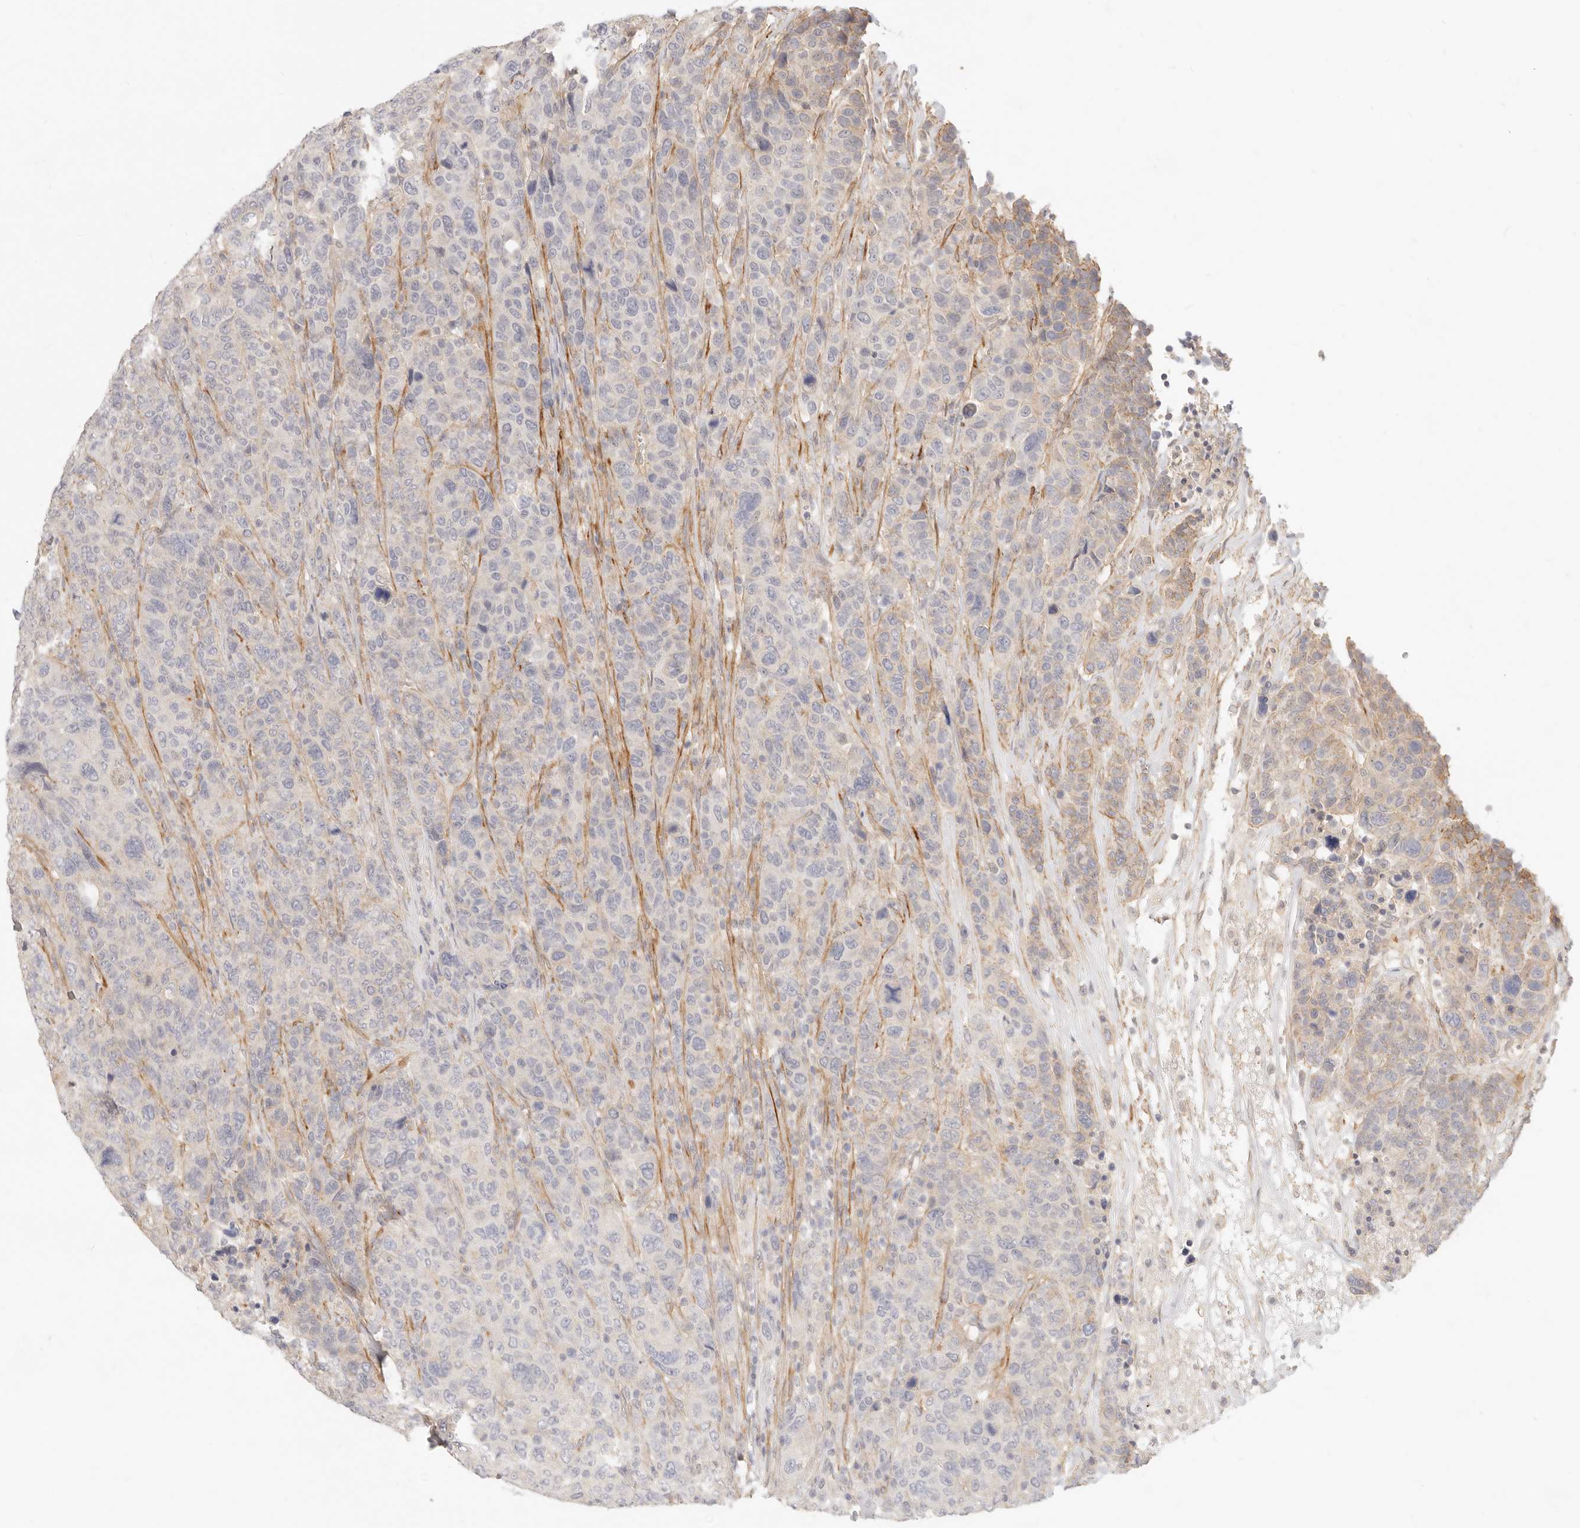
{"staining": {"intensity": "weak", "quantity": "<25%", "location": "cytoplasmic/membranous"}, "tissue": "breast cancer", "cell_type": "Tumor cells", "image_type": "cancer", "snomed": [{"axis": "morphology", "description": "Duct carcinoma"}, {"axis": "topography", "description": "Breast"}], "caption": "Immunohistochemical staining of breast cancer exhibits no significant expression in tumor cells. (DAB (3,3'-diaminobenzidine) immunohistochemistry (IHC), high magnification).", "gene": "UBXN10", "patient": {"sex": "female", "age": 37}}